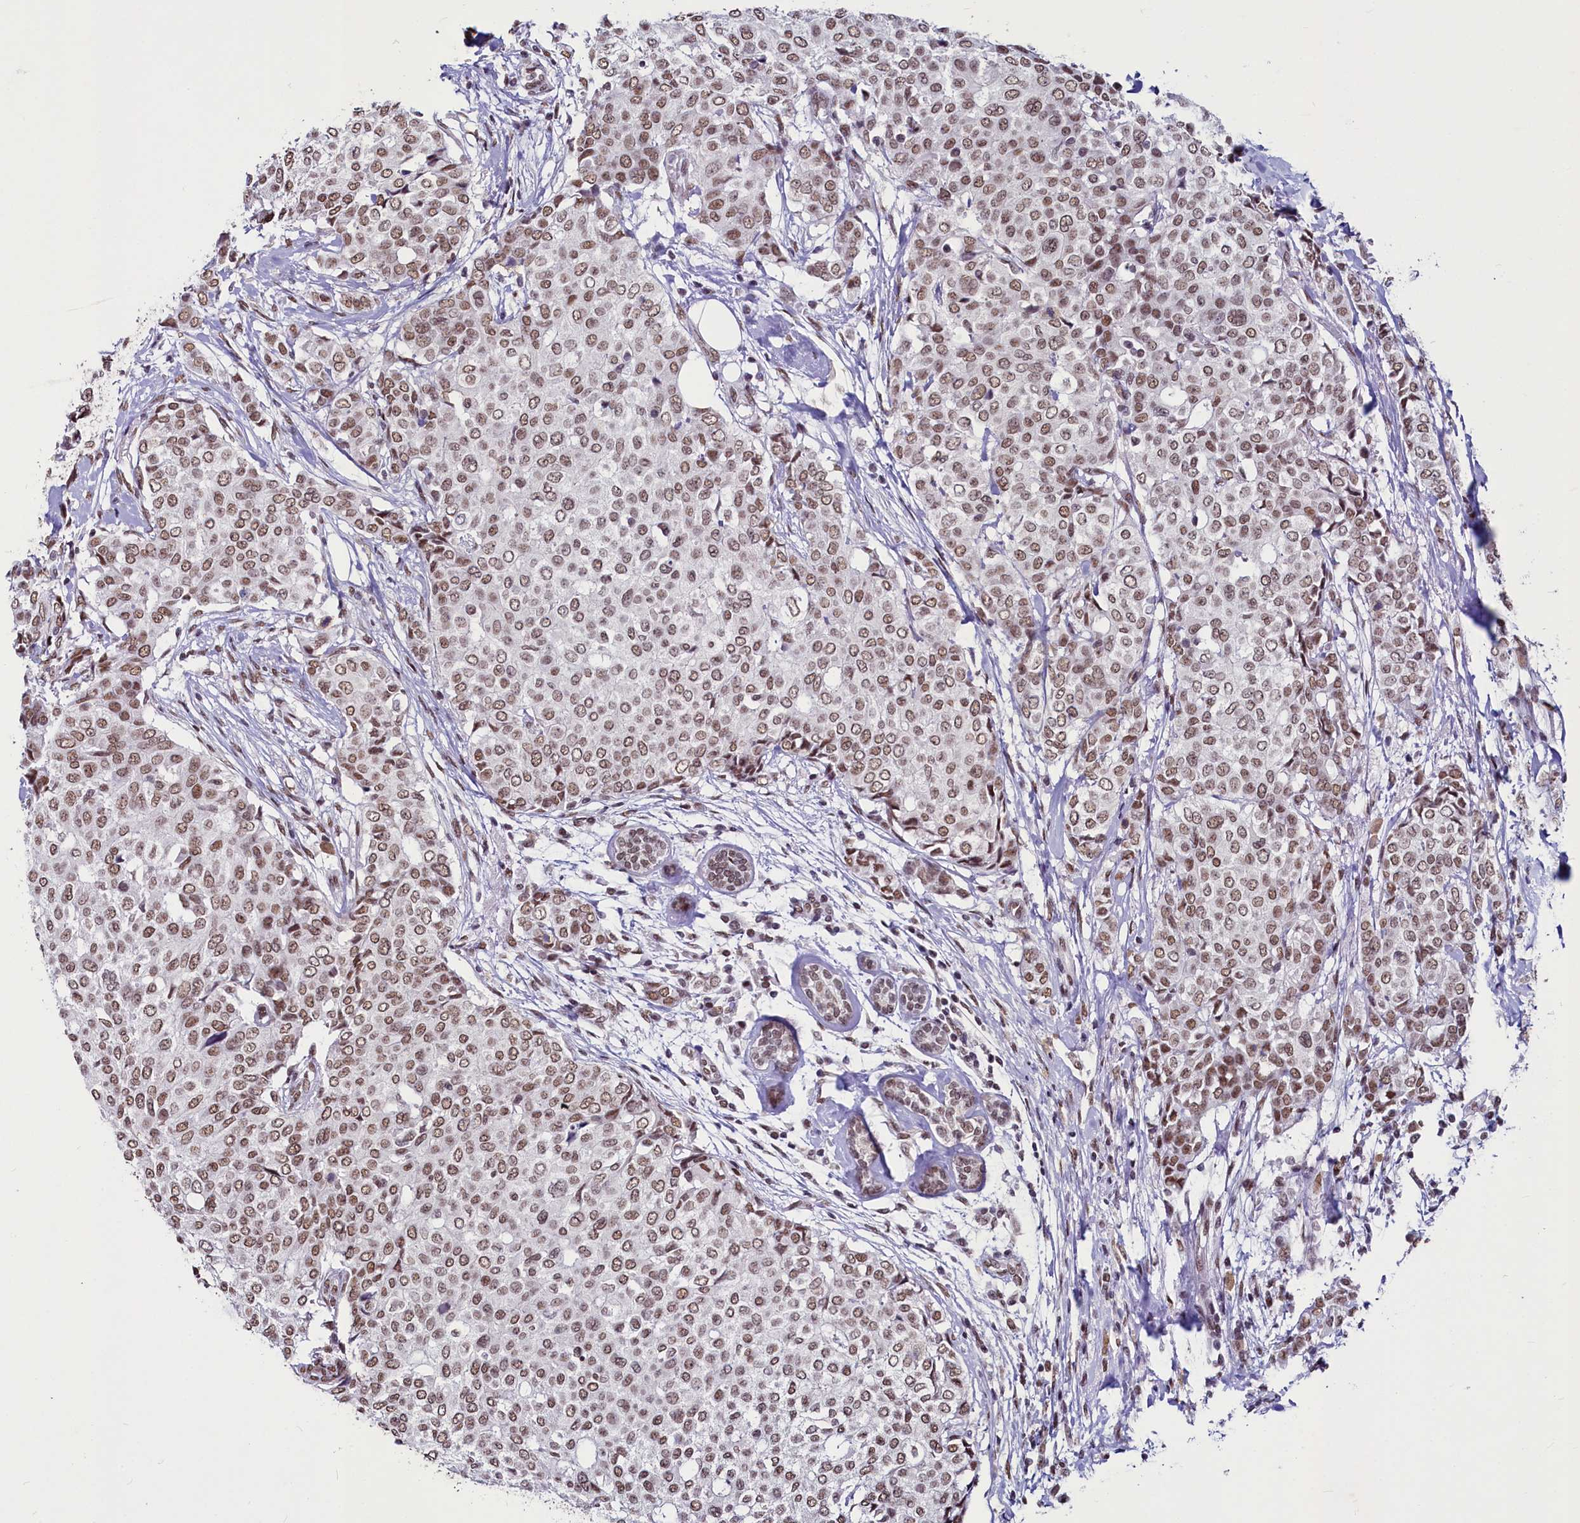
{"staining": {"intensity": "moderate", "quantity": ">75%", "location": "nuclear"}, "tissue": "breast cancer", "cell_type": "Tumor cells", "image_type": "cancer", "snomed": [{"axis": "morphology", "description": "Lobular carcinoma"}, {"axis": "topography", "description": "Breast"}], "caption": "DAB immunohistochemical staining of human lobular carcinoma (breast) shows moderate nuclear protein positivity in about >75% of tumor cells.", "gene": "PARPBP", "patient": {"sex": "female", "age": 51}}